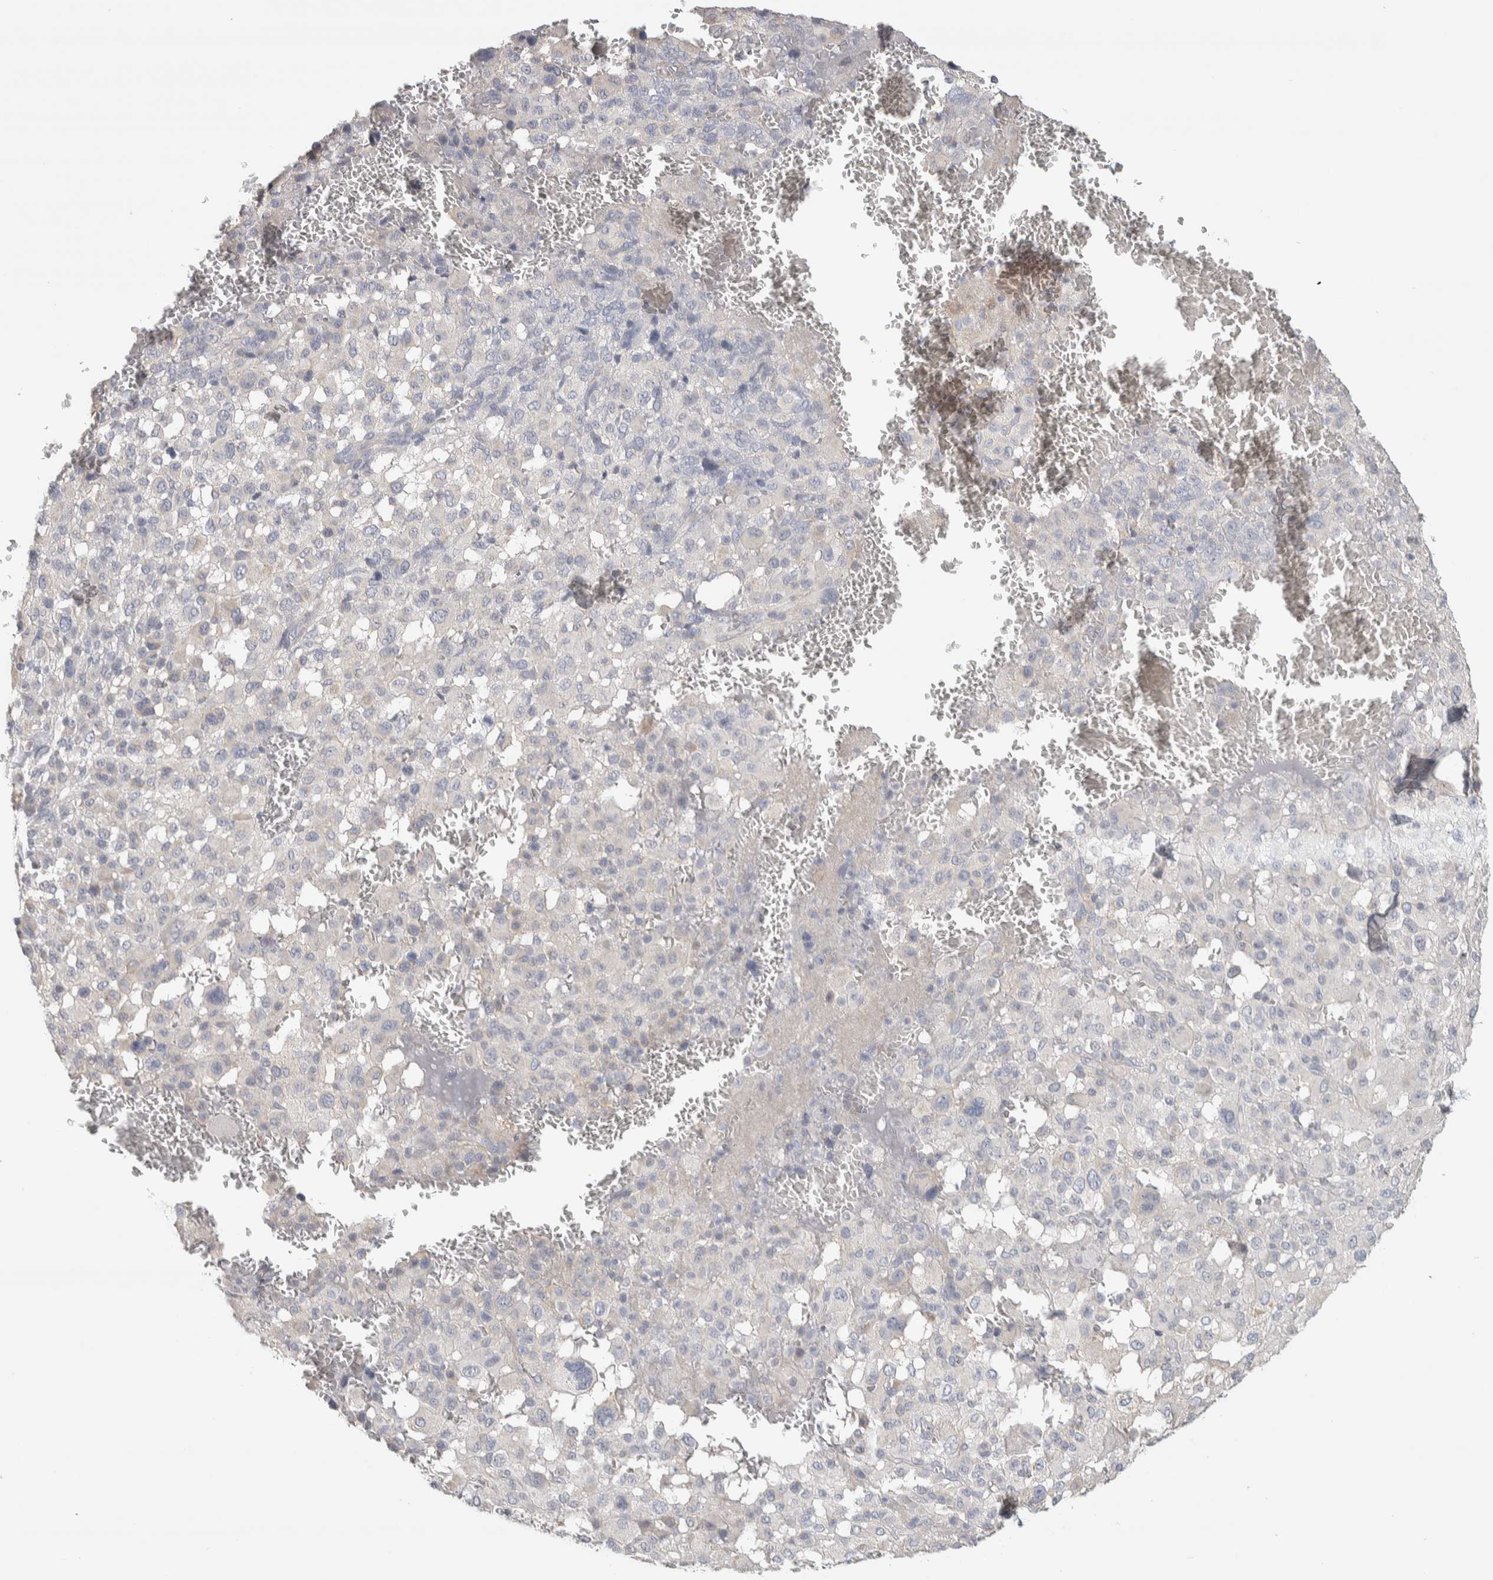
{"staining": {"intensity": "negative", "quantity": "none", "location": "none"}, "tissue": "melanoma", "cell_type": "Tumor cells", "image_type": "cancer", "snomed": [{"axis": "morphology", "description": "Malignant melanoma, Metastatic site"}, {"axis": "topography", "description": "Skin"}], "caption": "Immunohistochemistry (IHC) of human melanoma reveals no expression in tumor cells. (DAB immunohistochemistry, high magnification).", "gene": "DCXR", "patient": {"sex": "female", "age": 74}}